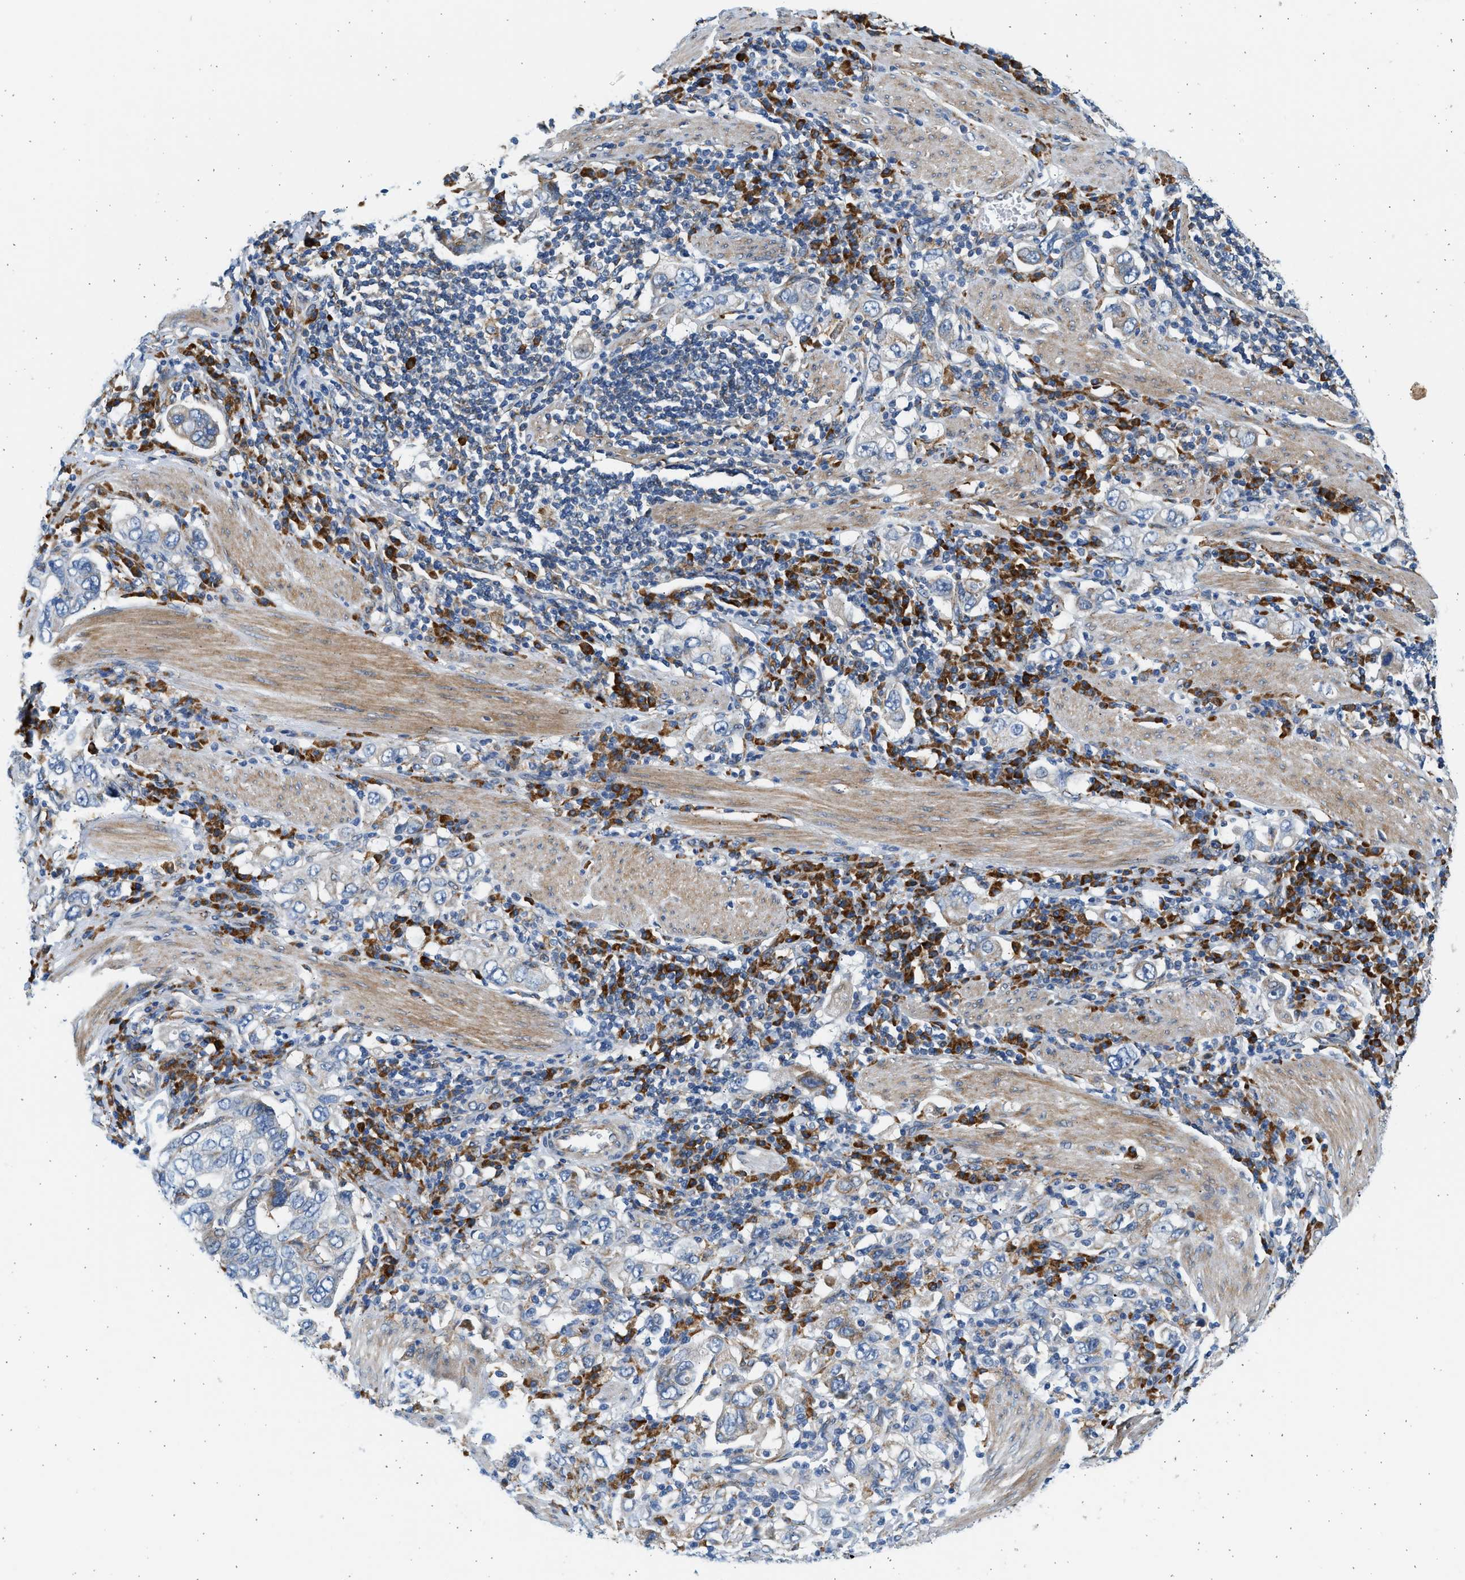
{"staining": {"intensity": "negative", "quantity": "none", "location": "none"}, "tissue": "stomach cancer", "cell_type": "Tumor cells", "image_type": "cancer", "snomed": [{"axis": "morphology", "description": "Adenocarcinoma, NOS"}, {"axis": "topography", "description": "Stomach, upper"}], "caption": "High power microscopy photomicrograph of an IHC image of stomach adenocarcinoma, revealing no significant expression in tumor cells.", "gene": "CNTN6", "patient": {"sex": "male", "age": 62}}